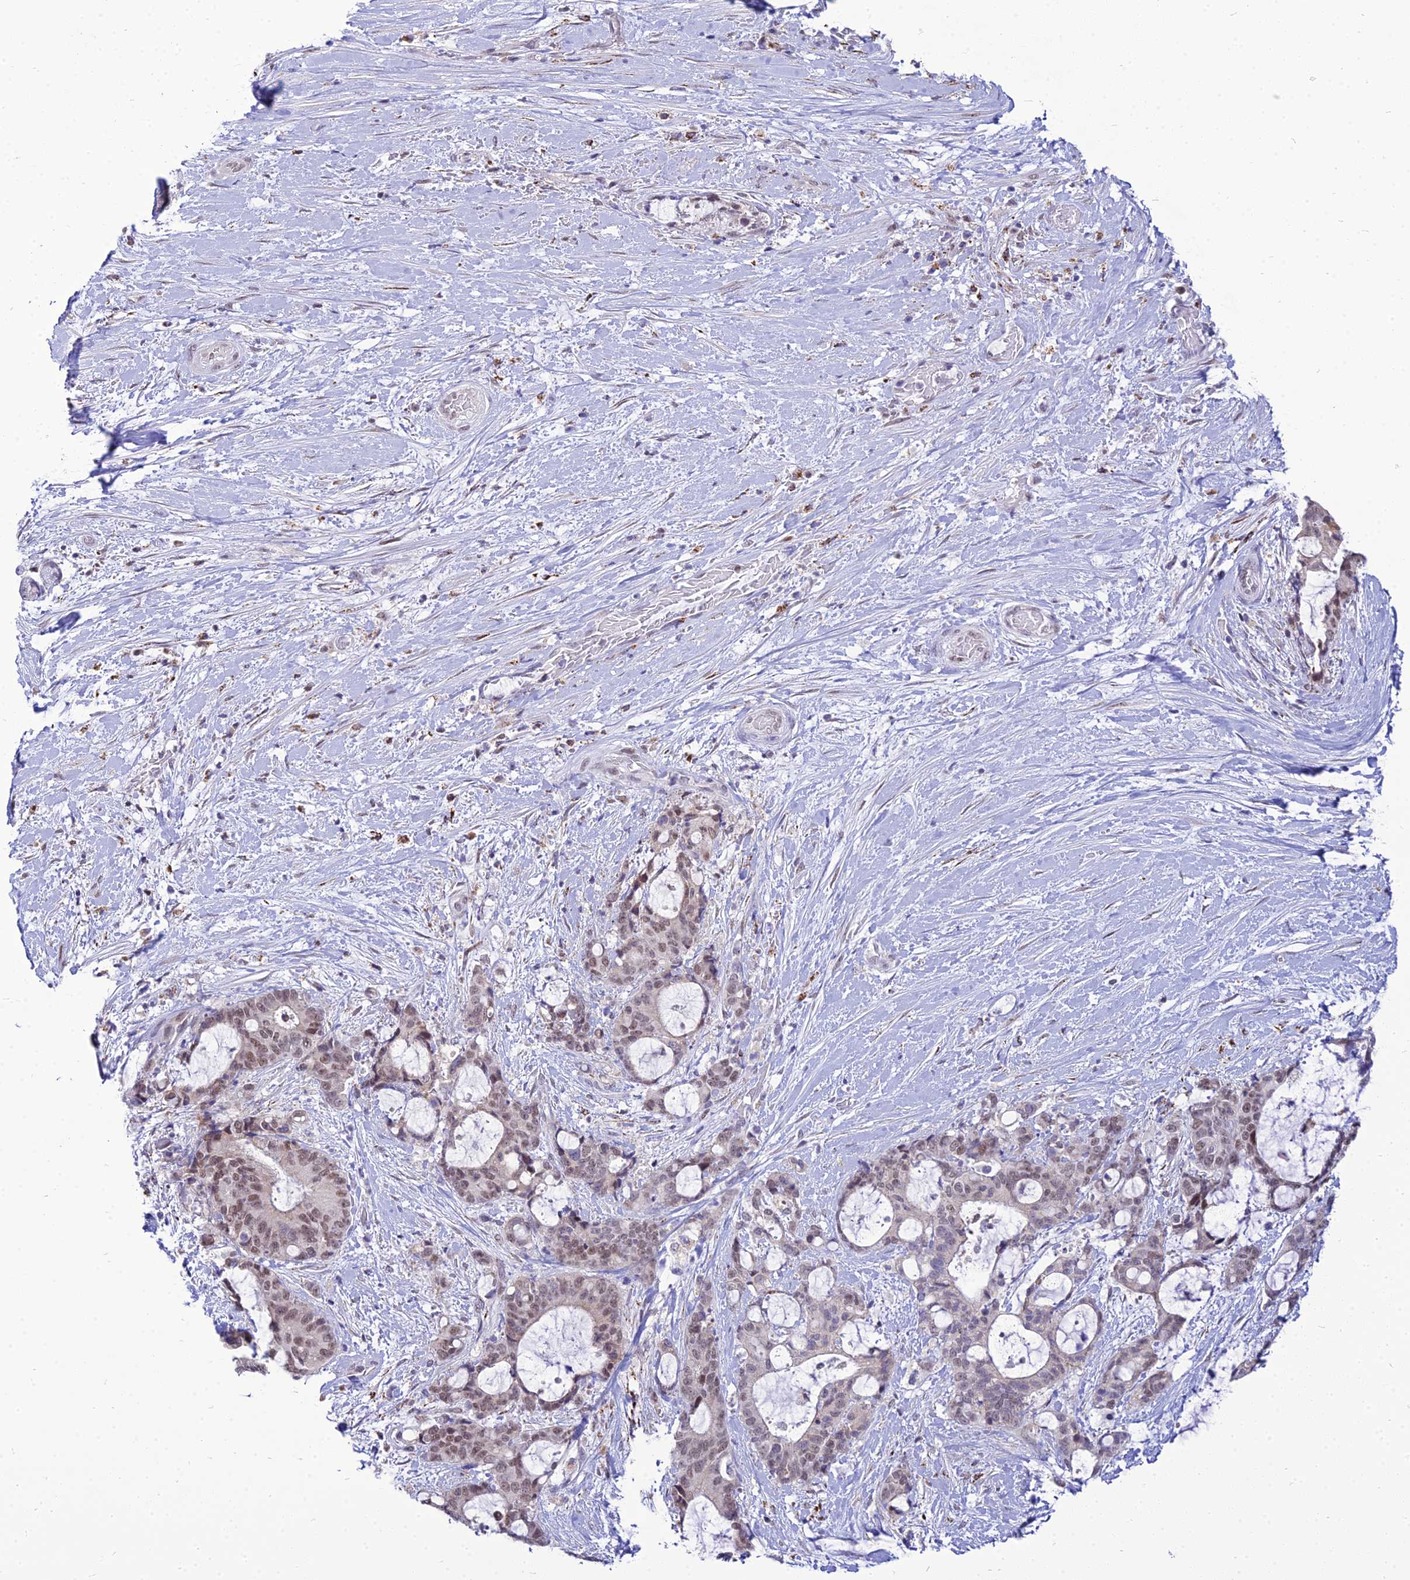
{"staining": {"intensity": "weak", "quantity": "25%-75%", "location": "nuclear"}, "tissue": "liver cancer", "cell_type": "Tumor cells", "image_type": "cancer", "snomed": [{"axis": "morphology", "description": "Normal tissue, NOS"}, {"axis": "morphology", "description": "Cholangiocarcinoma"}, {"axis": "topography", "description": "Liver"}, {"axis": "topography", "description": "Peripheral nerve tissue"}], "caption": "Cholangiocarcinoma (liver) stained with DAB (3,3'-diaminobenzidine) immunohistochemistry (IHC) shows low levels of weak nuclear staining in about 25%-75% of tumor cells.", "gene": "C6orf163", "patient": {"sex": "female", "age": 73}}